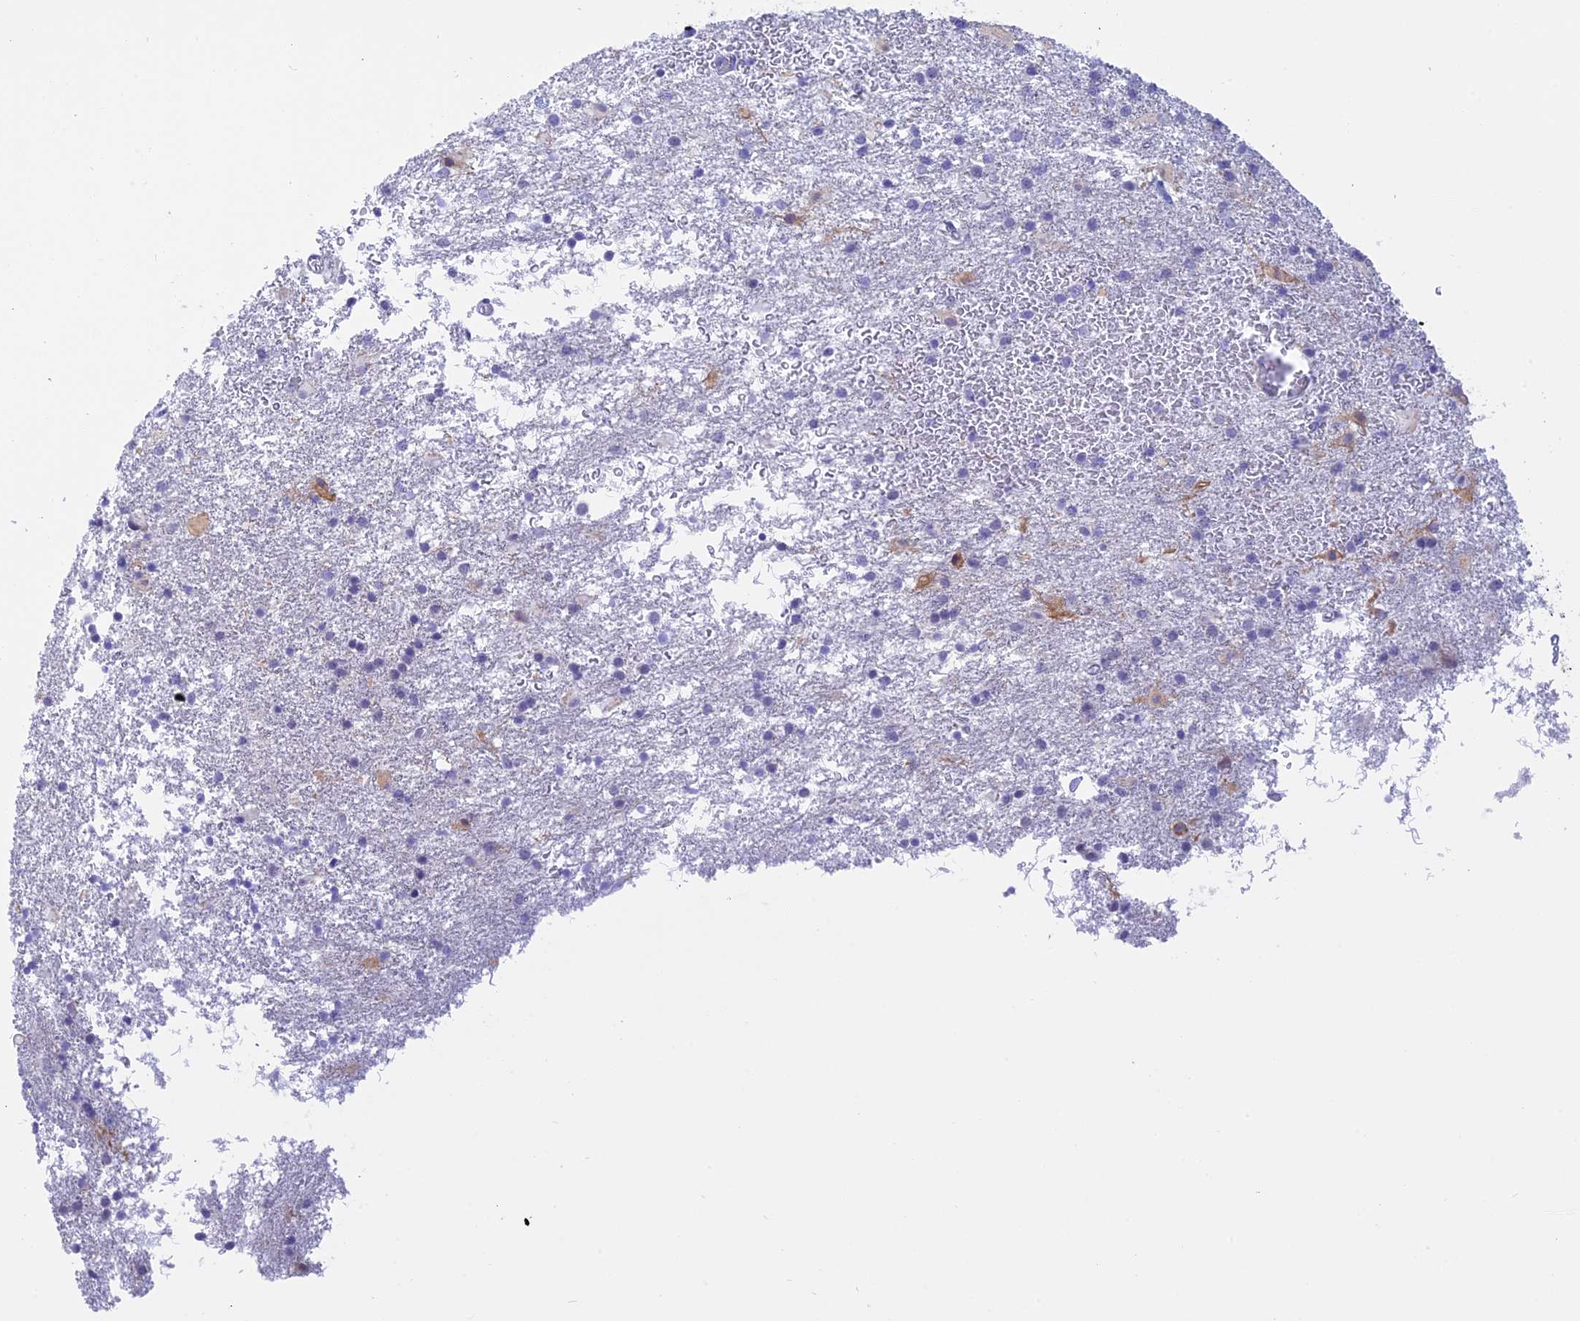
{"staining": {"intensity": "negative", "quantity": "none", "location": "none"}, "tissue": "glioma", "cell_type": "Tumor cells", "image_type": "cancer", "snomed": [{"axis": "morphology", "description": "Glioma, malignant, Low grade"}, {"axis": "topography", "description": "Brain"}], "caption": "DAB immunohistochemical staining of glioma demonstrates no significant staining in tumor cells. Nuclei are stained in blue.", "gene": "POLR2C", "patient": {"sex": "male", "age": 65}}